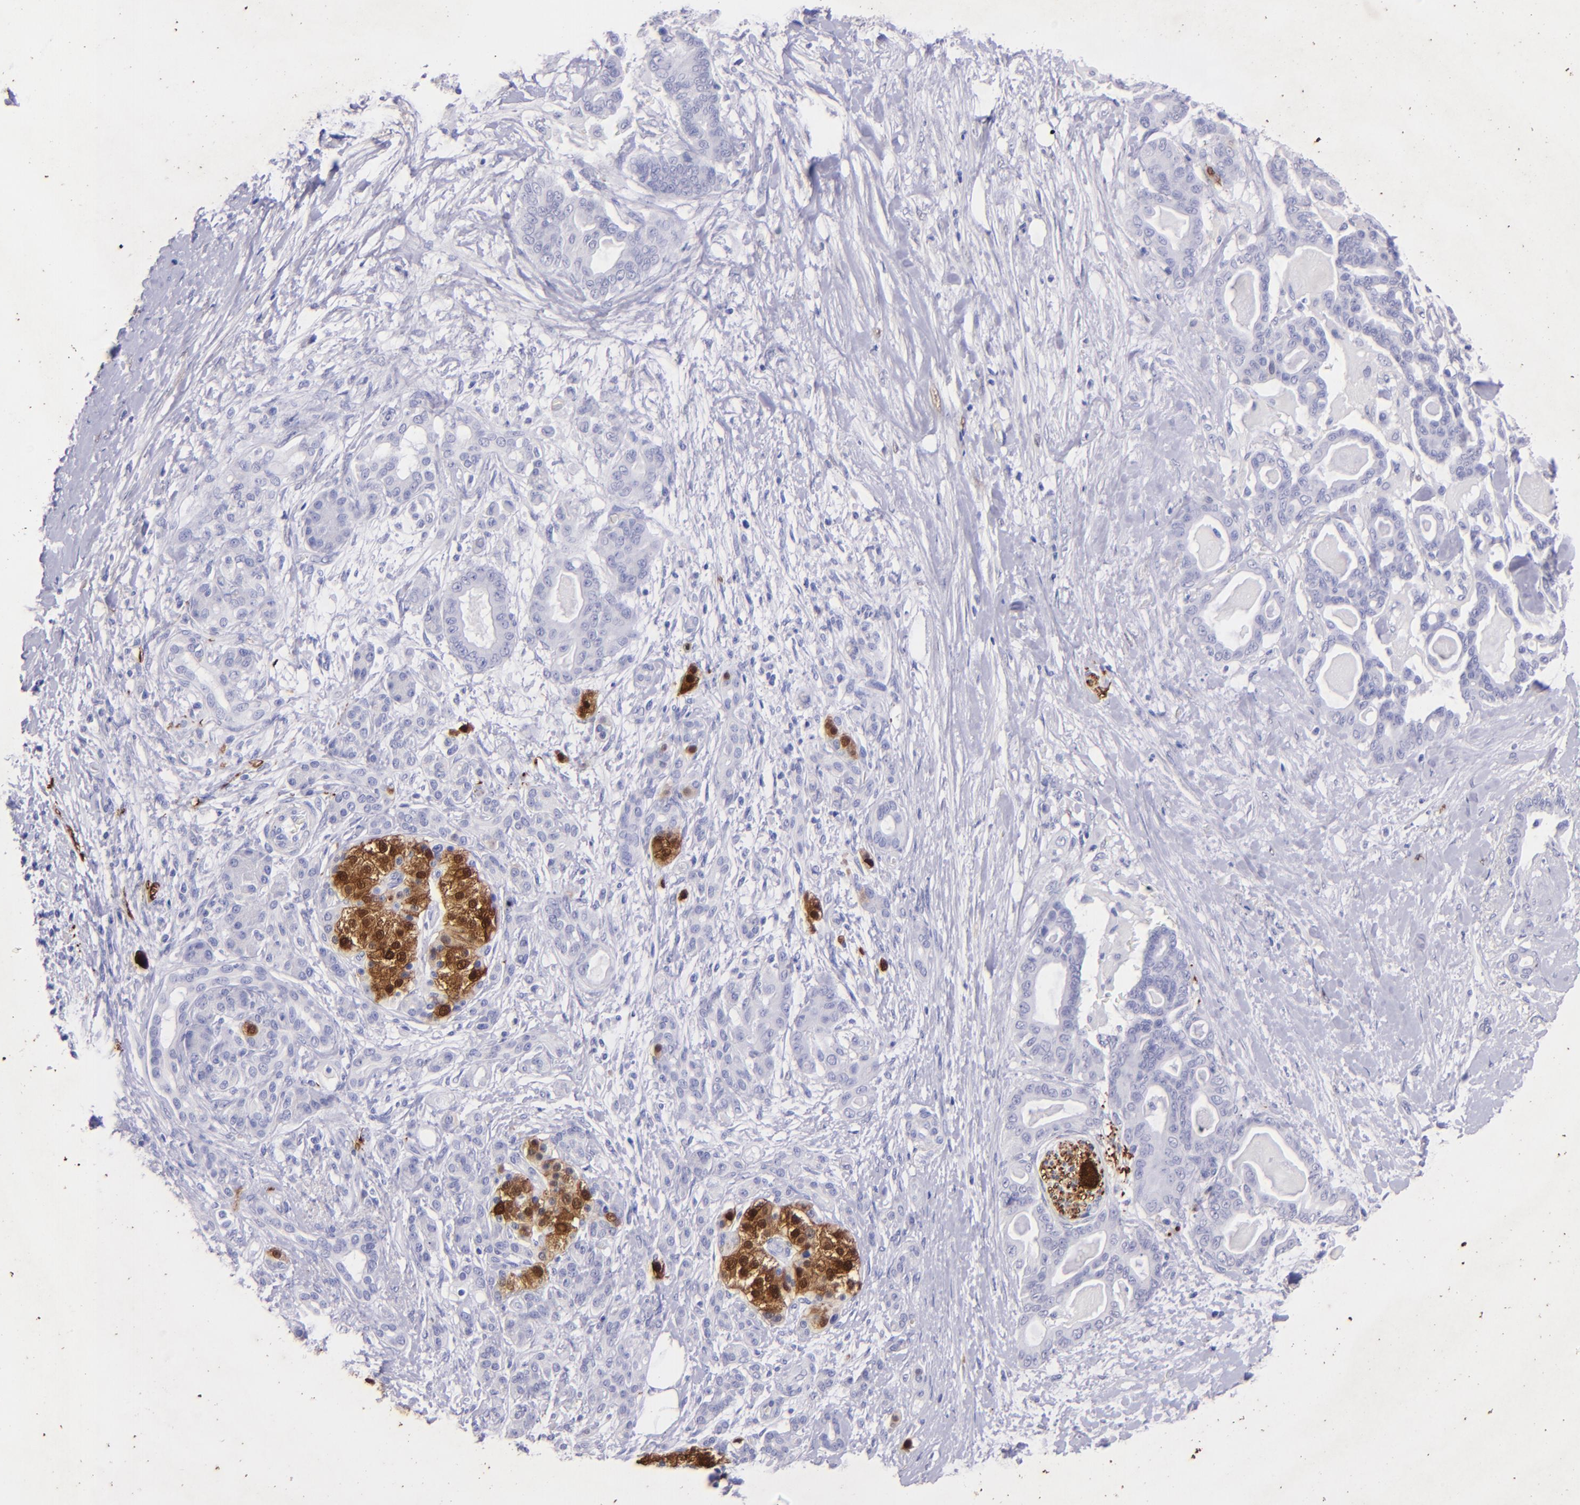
{"staining": {"intensity": "negative", "quantity": "none", "location": "none"}, "tissue": "pancreatic cancer", "cell_type": "Tumor cells", "image_type": "cancer", "snomed": [{"axis": "morphology", "description": "Adenocarcinoma, NOS"}, {"axis": "topography", "description": "Pancreas"}], "caption": "A photomicrograph of human pancreatic cancer is negative for staining in tumor cells.", "gene": "UCHL1", "patient": {"sex": "male", "age": 63}}